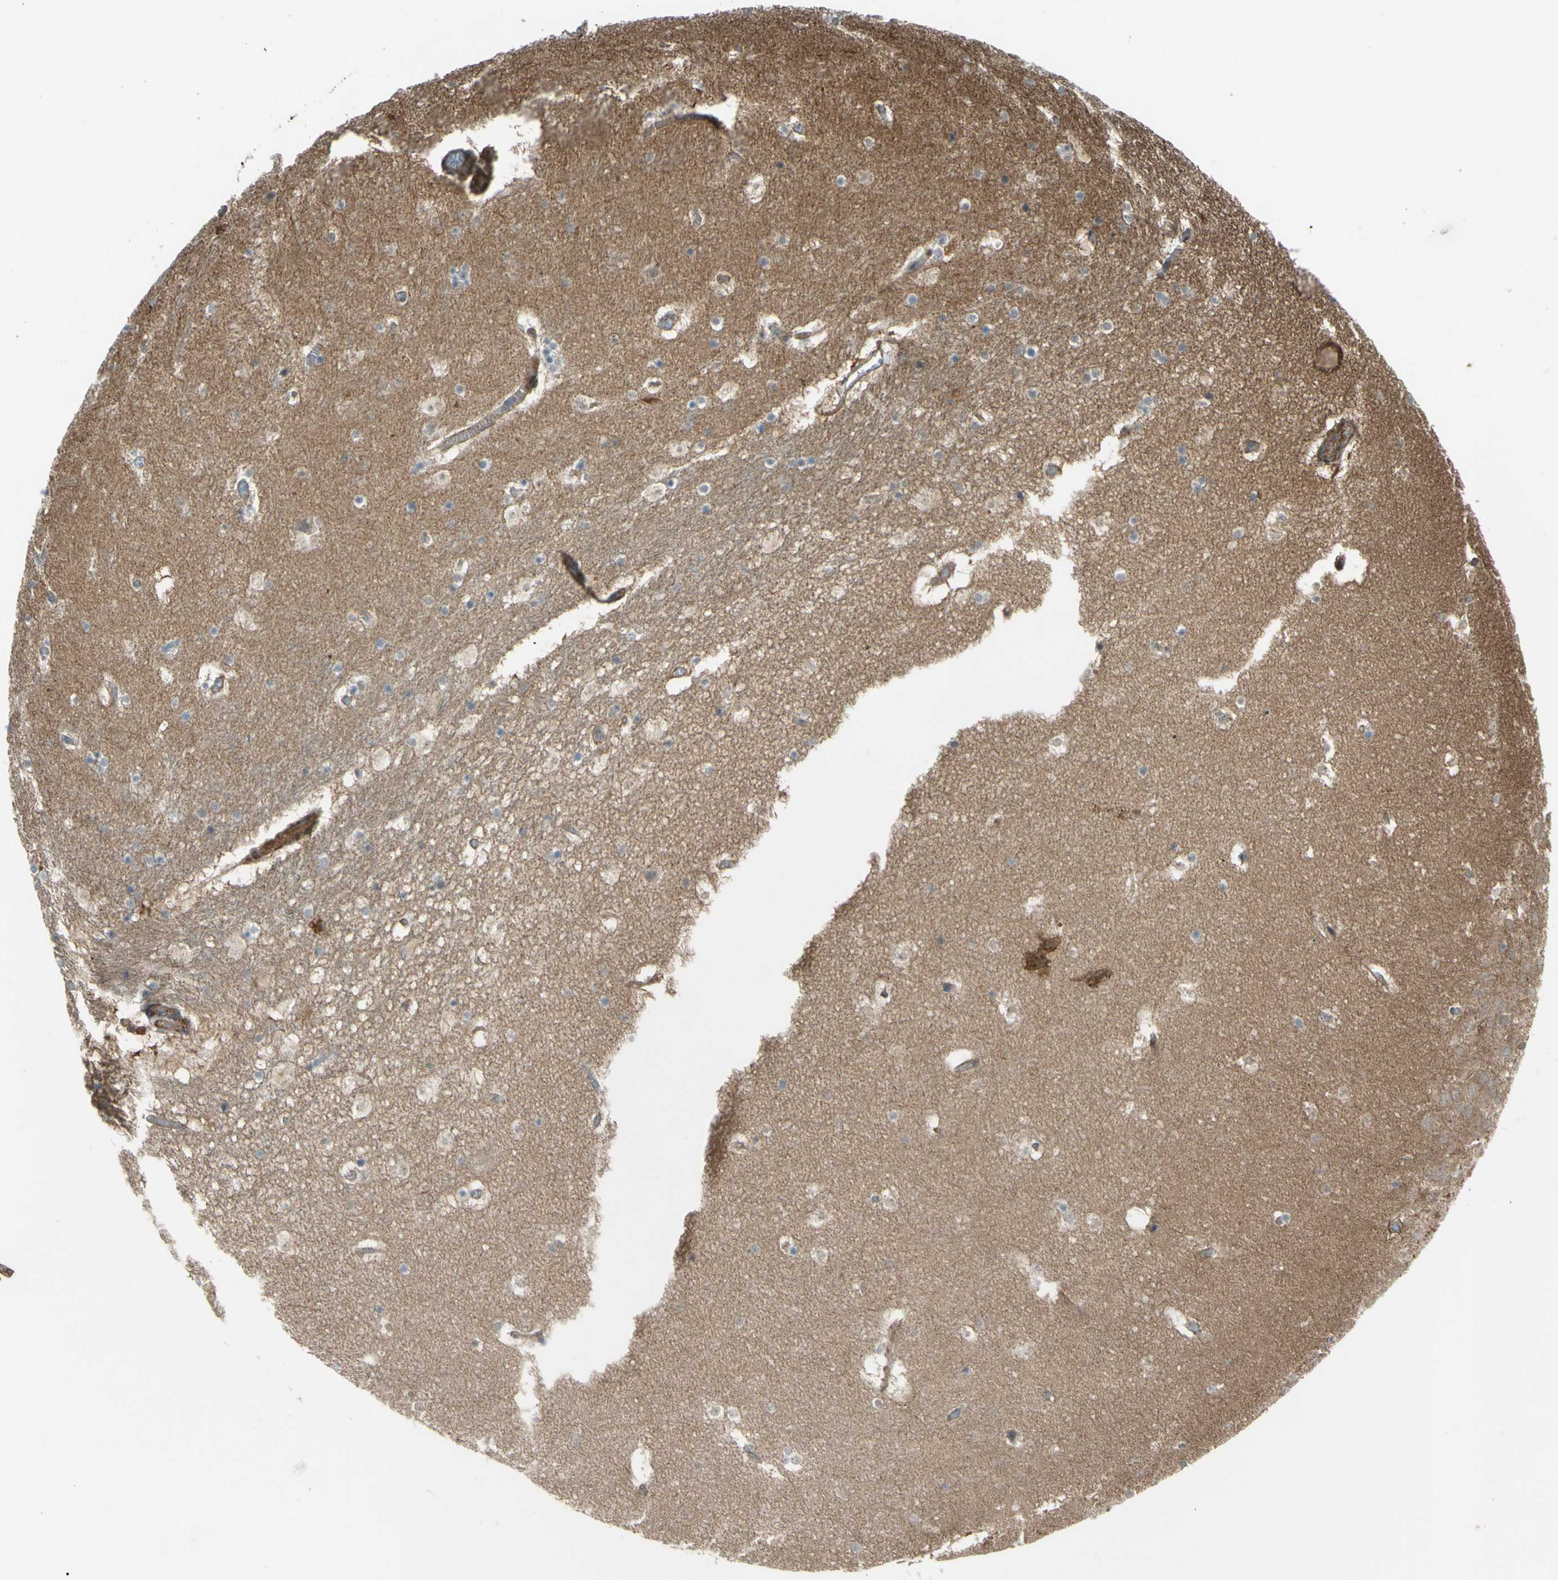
{"staining": {"intensity": "negative", "quantity": "none", "location": "none"}, "tissue": "hippocampus", "cell_type": "Glial cells", "image_type": "normal", "snomed": [{"axis": "morphology", "description": "Normal tissue, NOS"}, {"axis": "topography", "description": "Hippocampus"}], "caption": "This is an immunohistochemistry image of normal hippocampus. There is no staining in glial cells.", "gene": "FLII", "patient": {"sex": "male", "age": 45}}